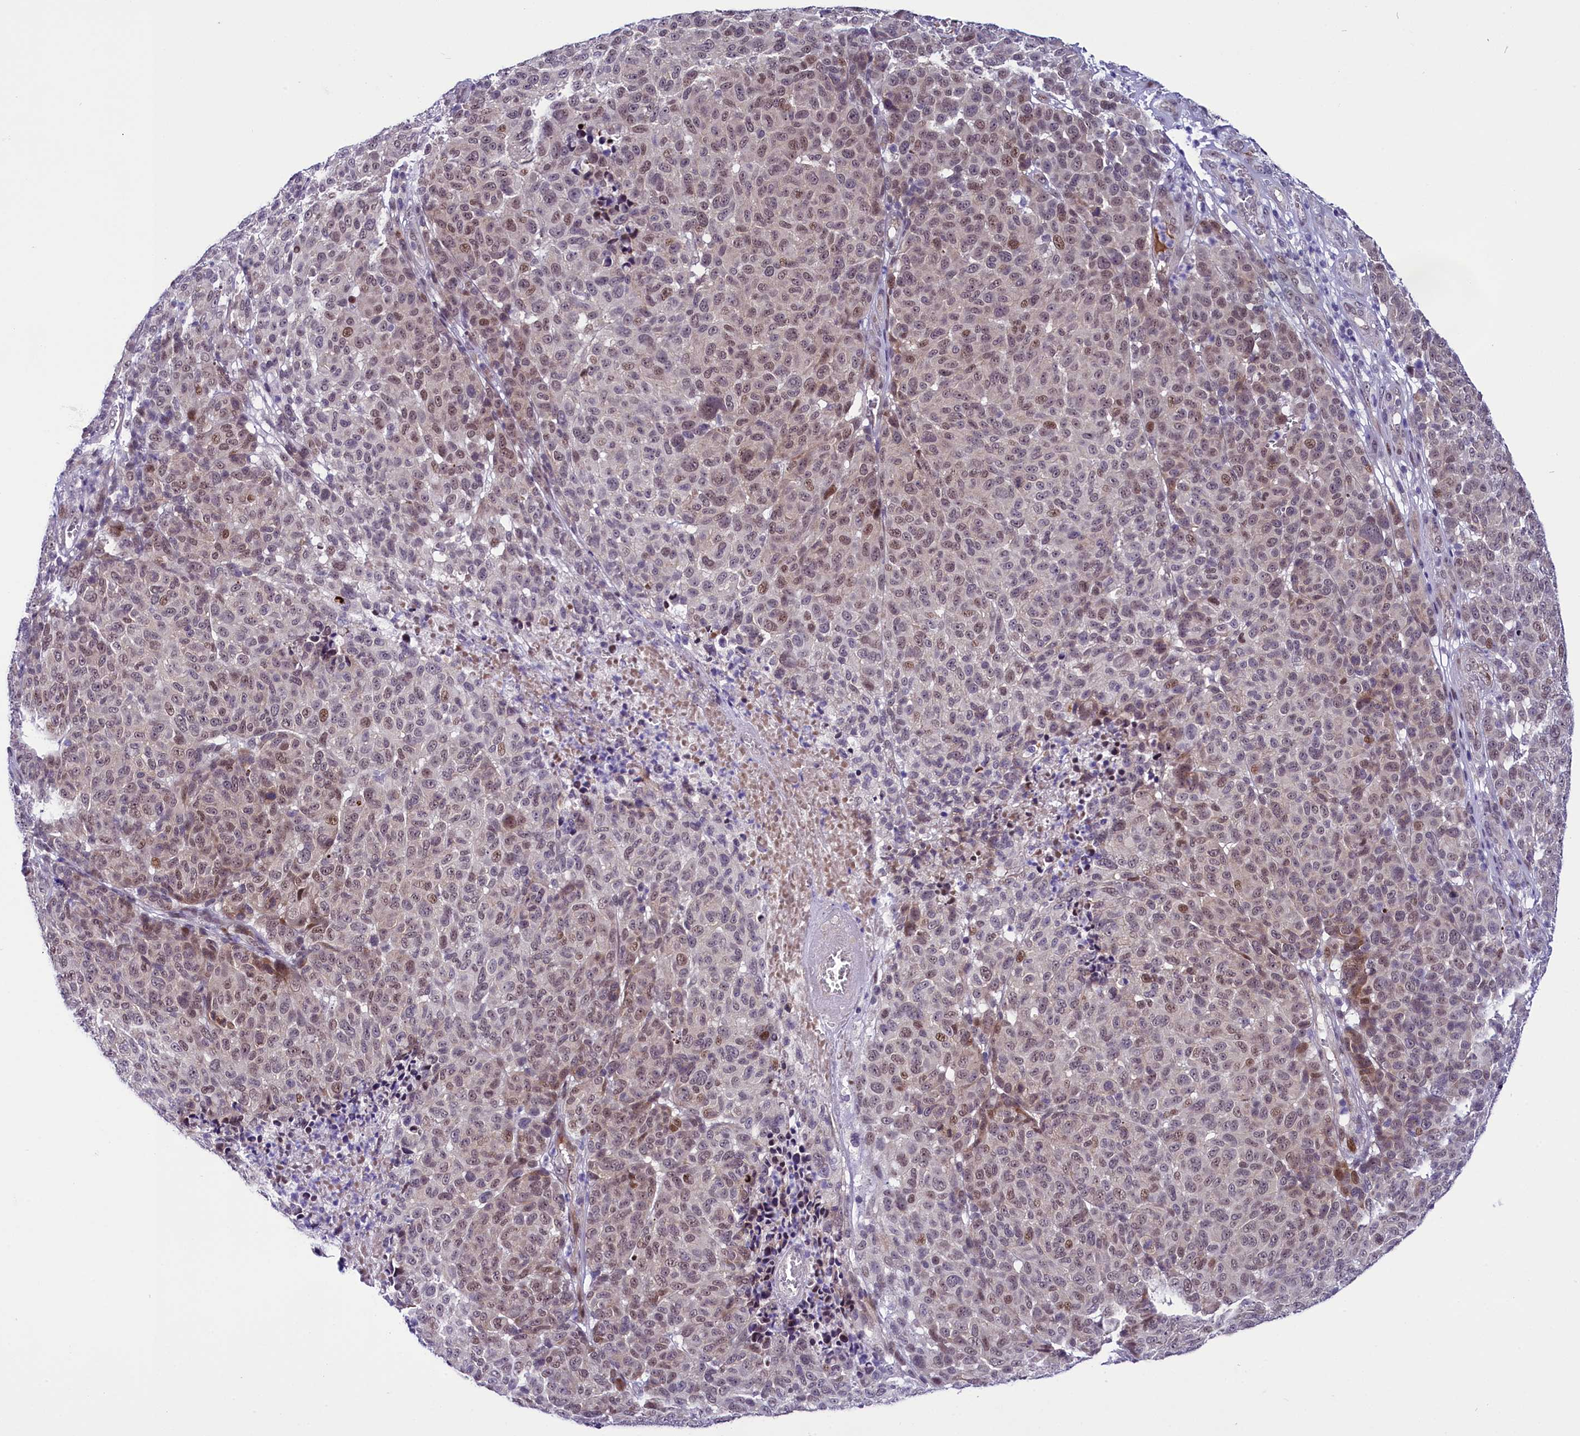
{"staining": {"intensity": "weak", "quantity": ">75%", "location": "nuclear"}, "tissue": "melanoma", "cell_type": "Tumor cells", "image_type": "cancer", "snomed": [{"axis": "morphology", "description": "Malignant melanoma, NOS"}, {"axis": "topography", "description": "Skin"}], "caption": "Protein staining of malignant melanoma tissue demonstrates weak nuclear staining in approximately >75% of tumor cells. (IHC, brightfield microscopy, high magnification).", "gene": "CCDC106", "patient": {"sex": "male", "age": 49}}